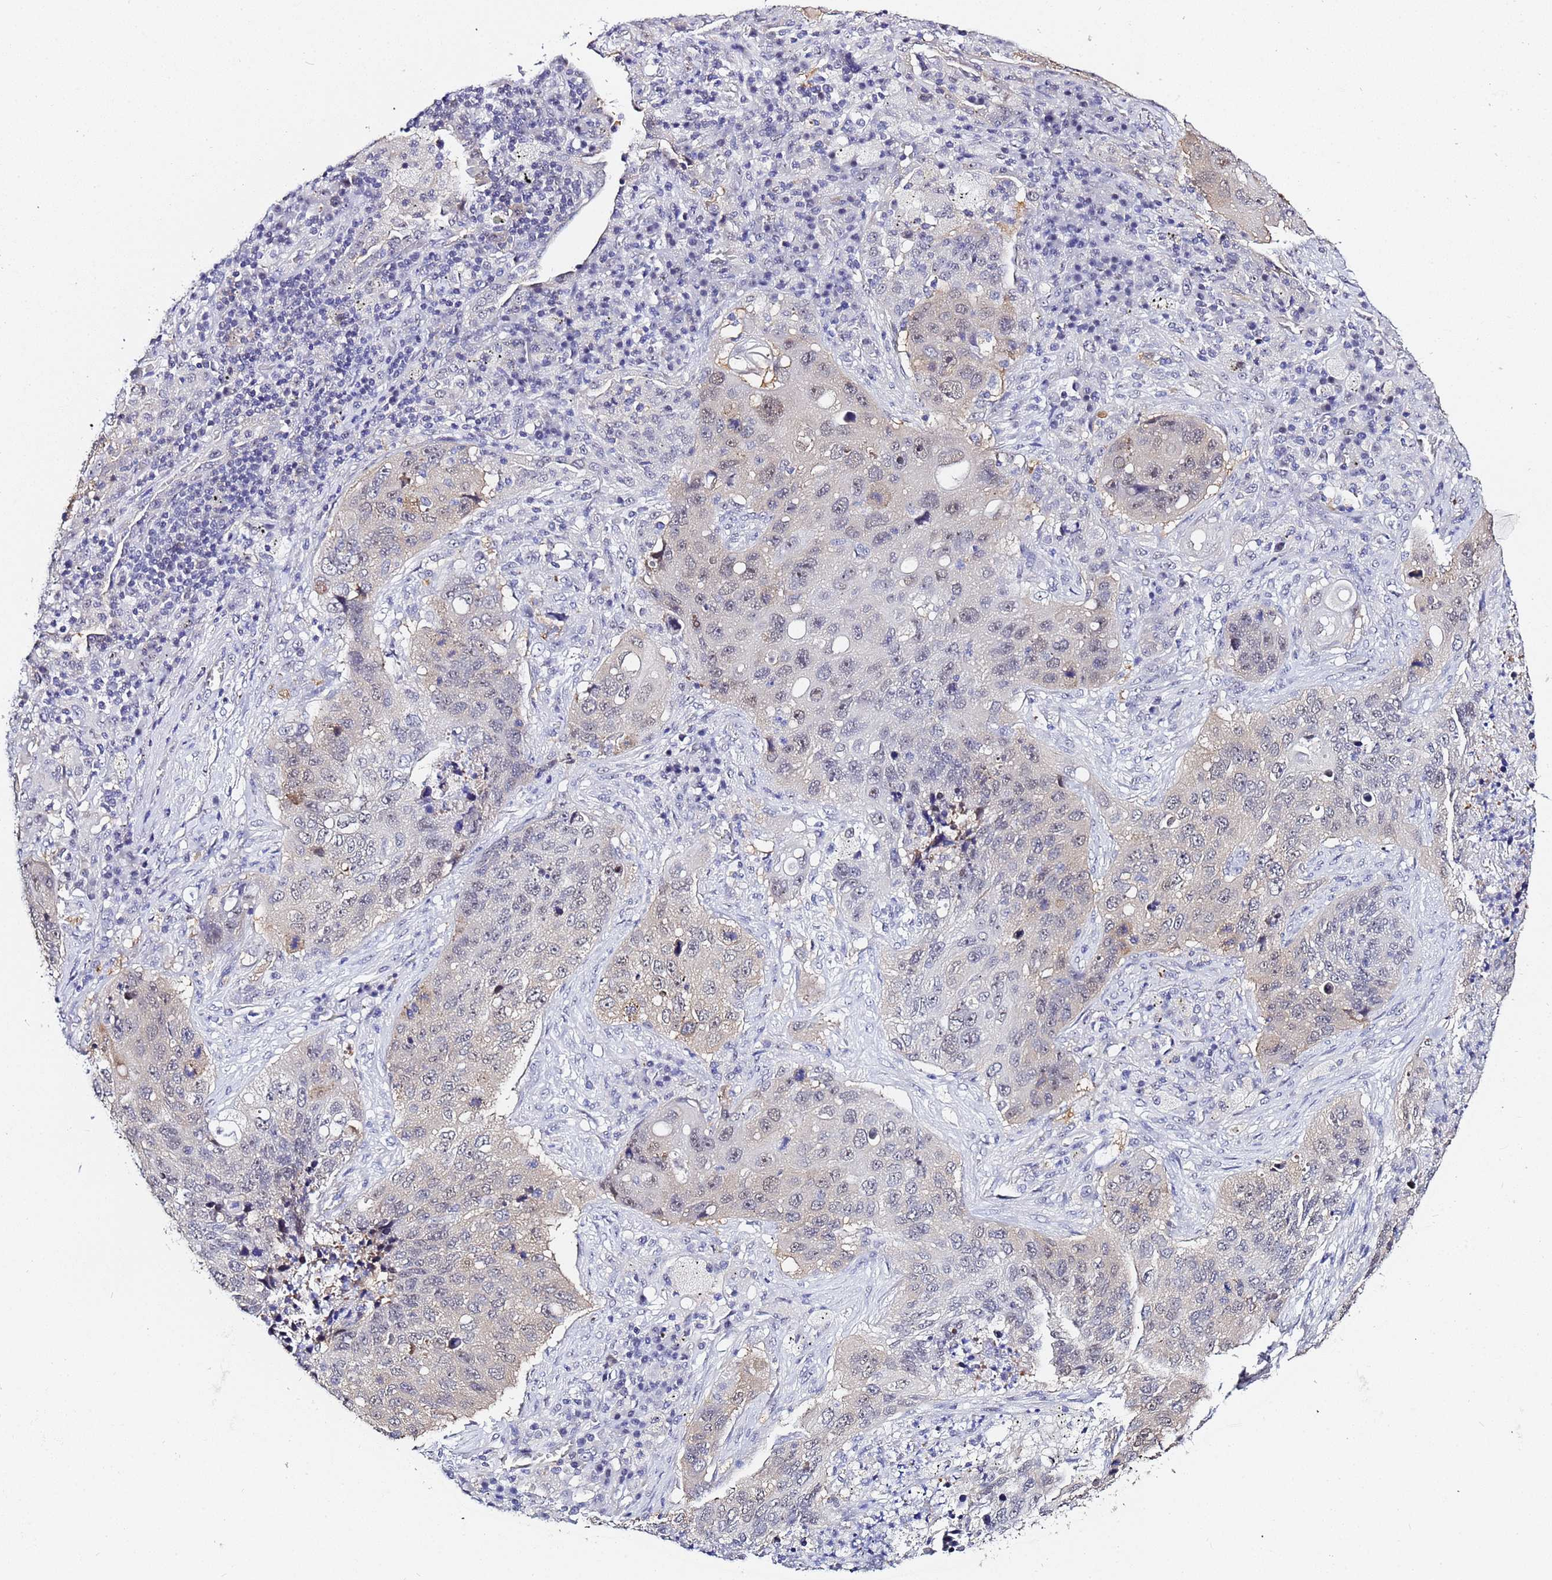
{"staining": {"intensity": "weak", "quantity": "<25%", "location": "nuclear"}, "tissue": "lung cancer", "cell_type": "Tumor cells", "image_type": "cancer", "snomed": [{"axis": "morphology", "description": "Squamous cell carcinoma, NOS"}, {"axis": "topography", "description": "Lung"}], "caption": "This image is of lung squamous cell carcinoma stained with IHC to label a protein in brown with the nuclei are counter-stained blue. There is no staining in tumor cells. Brightfield microscopy of immunohistochemistry (IHC) stained with DAB (brown) and hematoxylin (blue), captured at high magnification.", "gene": "ACTL6B", "patient": {"sex": "female", "age": 63}}